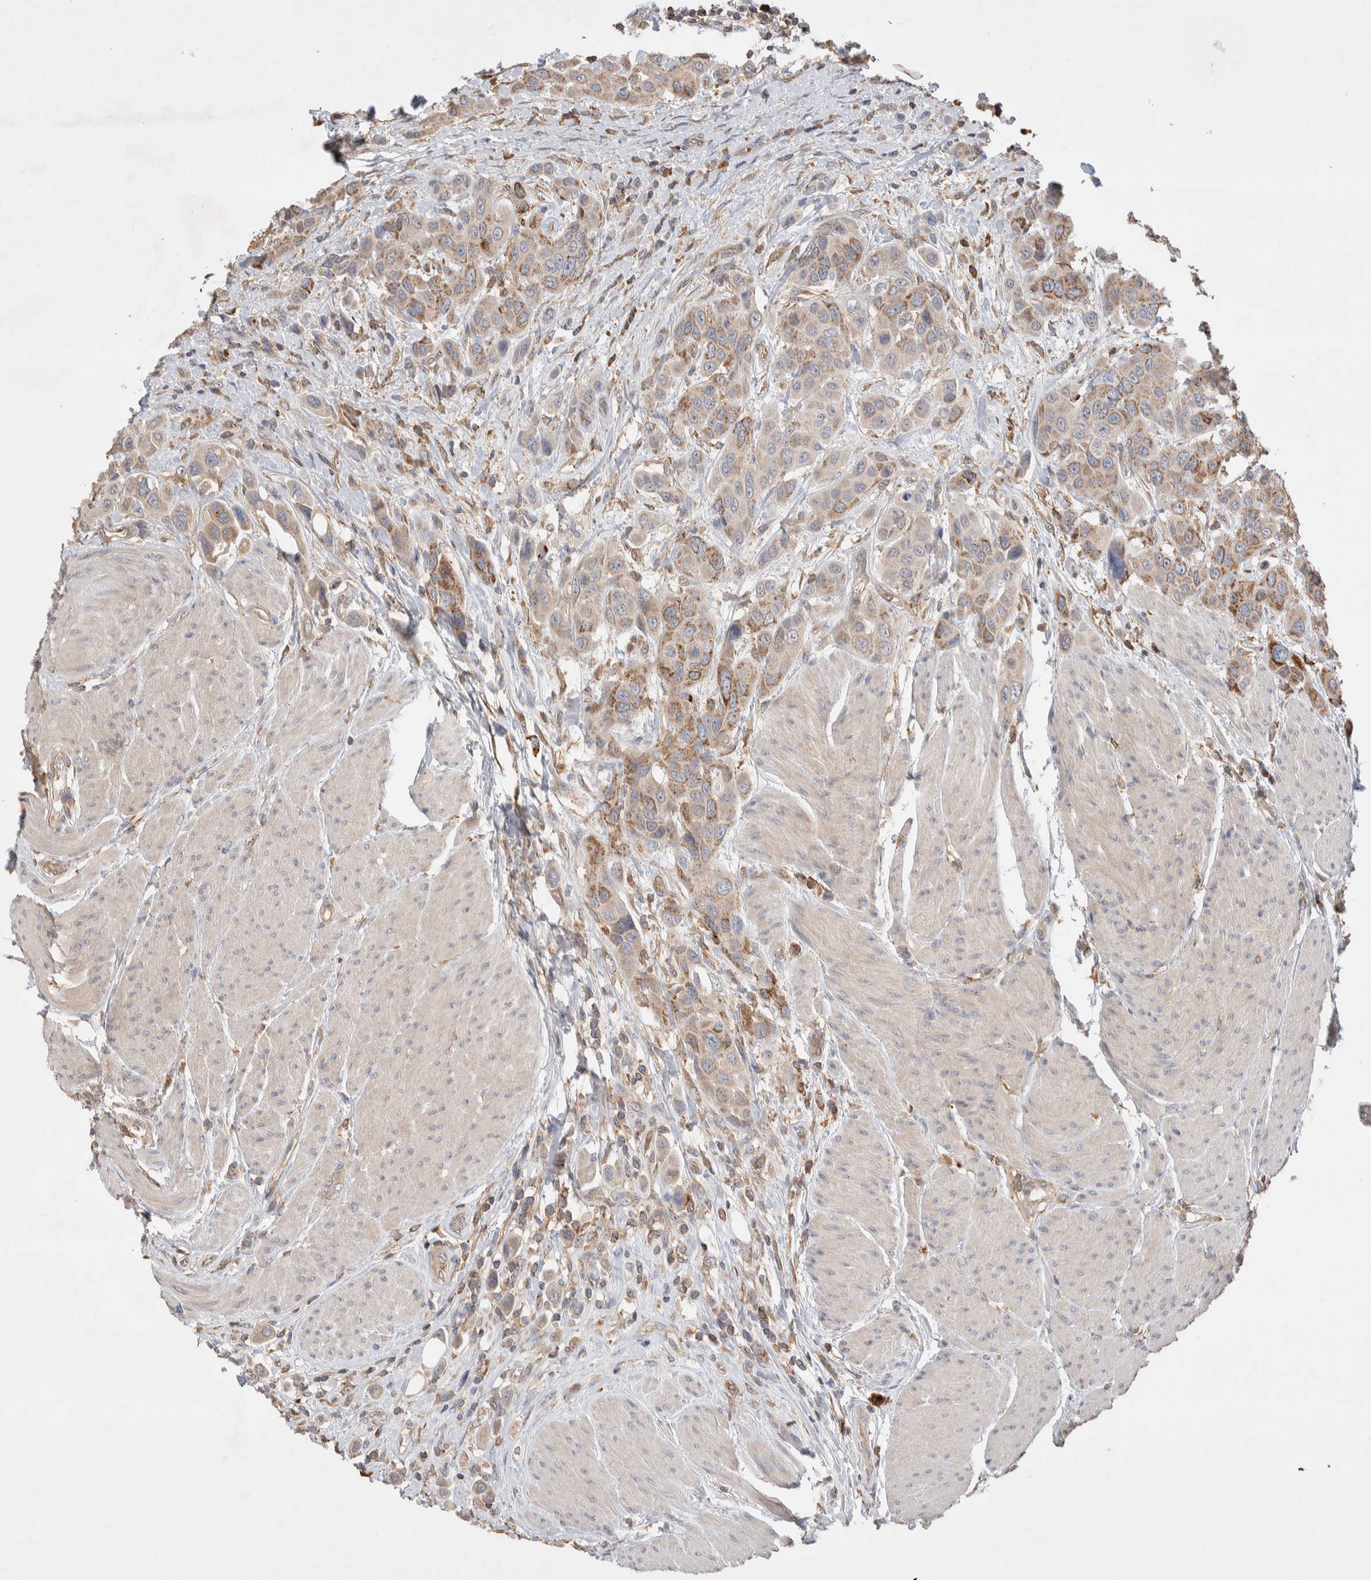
{"staining": {"intensity": "moderate", "quantity": "25%-75%", "location": "cytoplasmic/membranous"}, "tissue": "urothelial cancer", "cell_type": "Tumor cells", "image_type": "cancer", "snomed": [{"axis": "morphology", "description": "Urothelial carcinoma, High grade"}, {"axis": "topography", "description": "Urinary bladder"}], "caption": "Immunohistochemistry image of human urothelial cancer stained for a protein (brown), which demonstrates medium levels of moderate cytoplasmic/membranous staining in about 25%-75% of tumor cells.", "gene": "DEPTOR", "patient": {"sex": "male", "age": 50}}